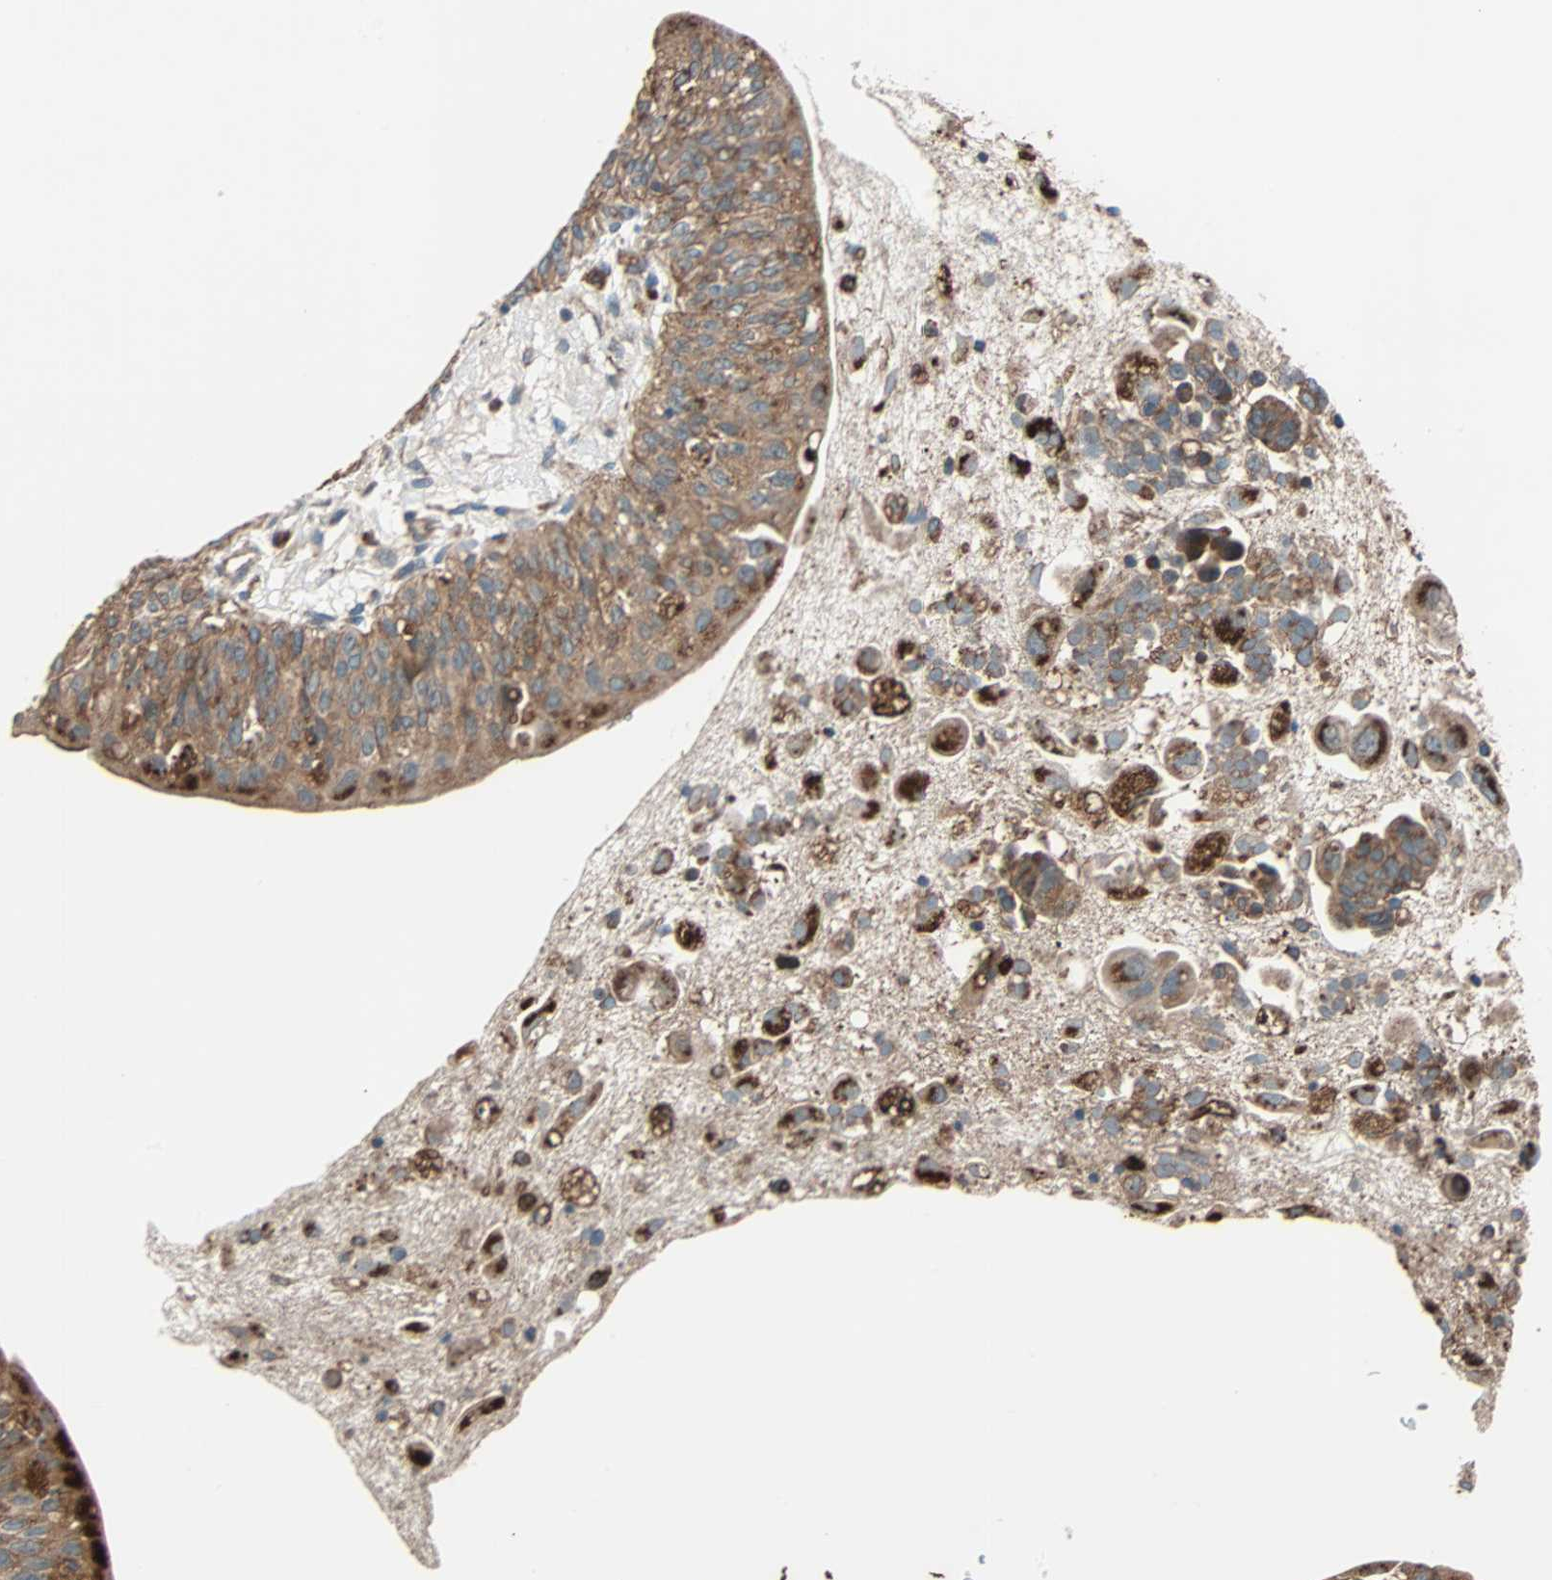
{"staining": {"intensity": "strong", "quantity": ">75%", "location": "cytoplasmic/membranous"}, "tissue": "urinary bladder", "cell_type": "Urothelial cells", "image_type": "normal", "snomed": [{"axis": "morphology", "description": "Normal tissue, NOS"}, {"axis": "topography", "description": "Urinary bladder"}], "caption": "Immunohistochemical staining of unremarkable urinary bladder exhibits strong cytoplasmic/membranous protein positivity in approximately >75% of urothelial cells. Nuclei are stained in blue.", "gene": "PHYH", "patient": {"sex": "female", "age": 55}}